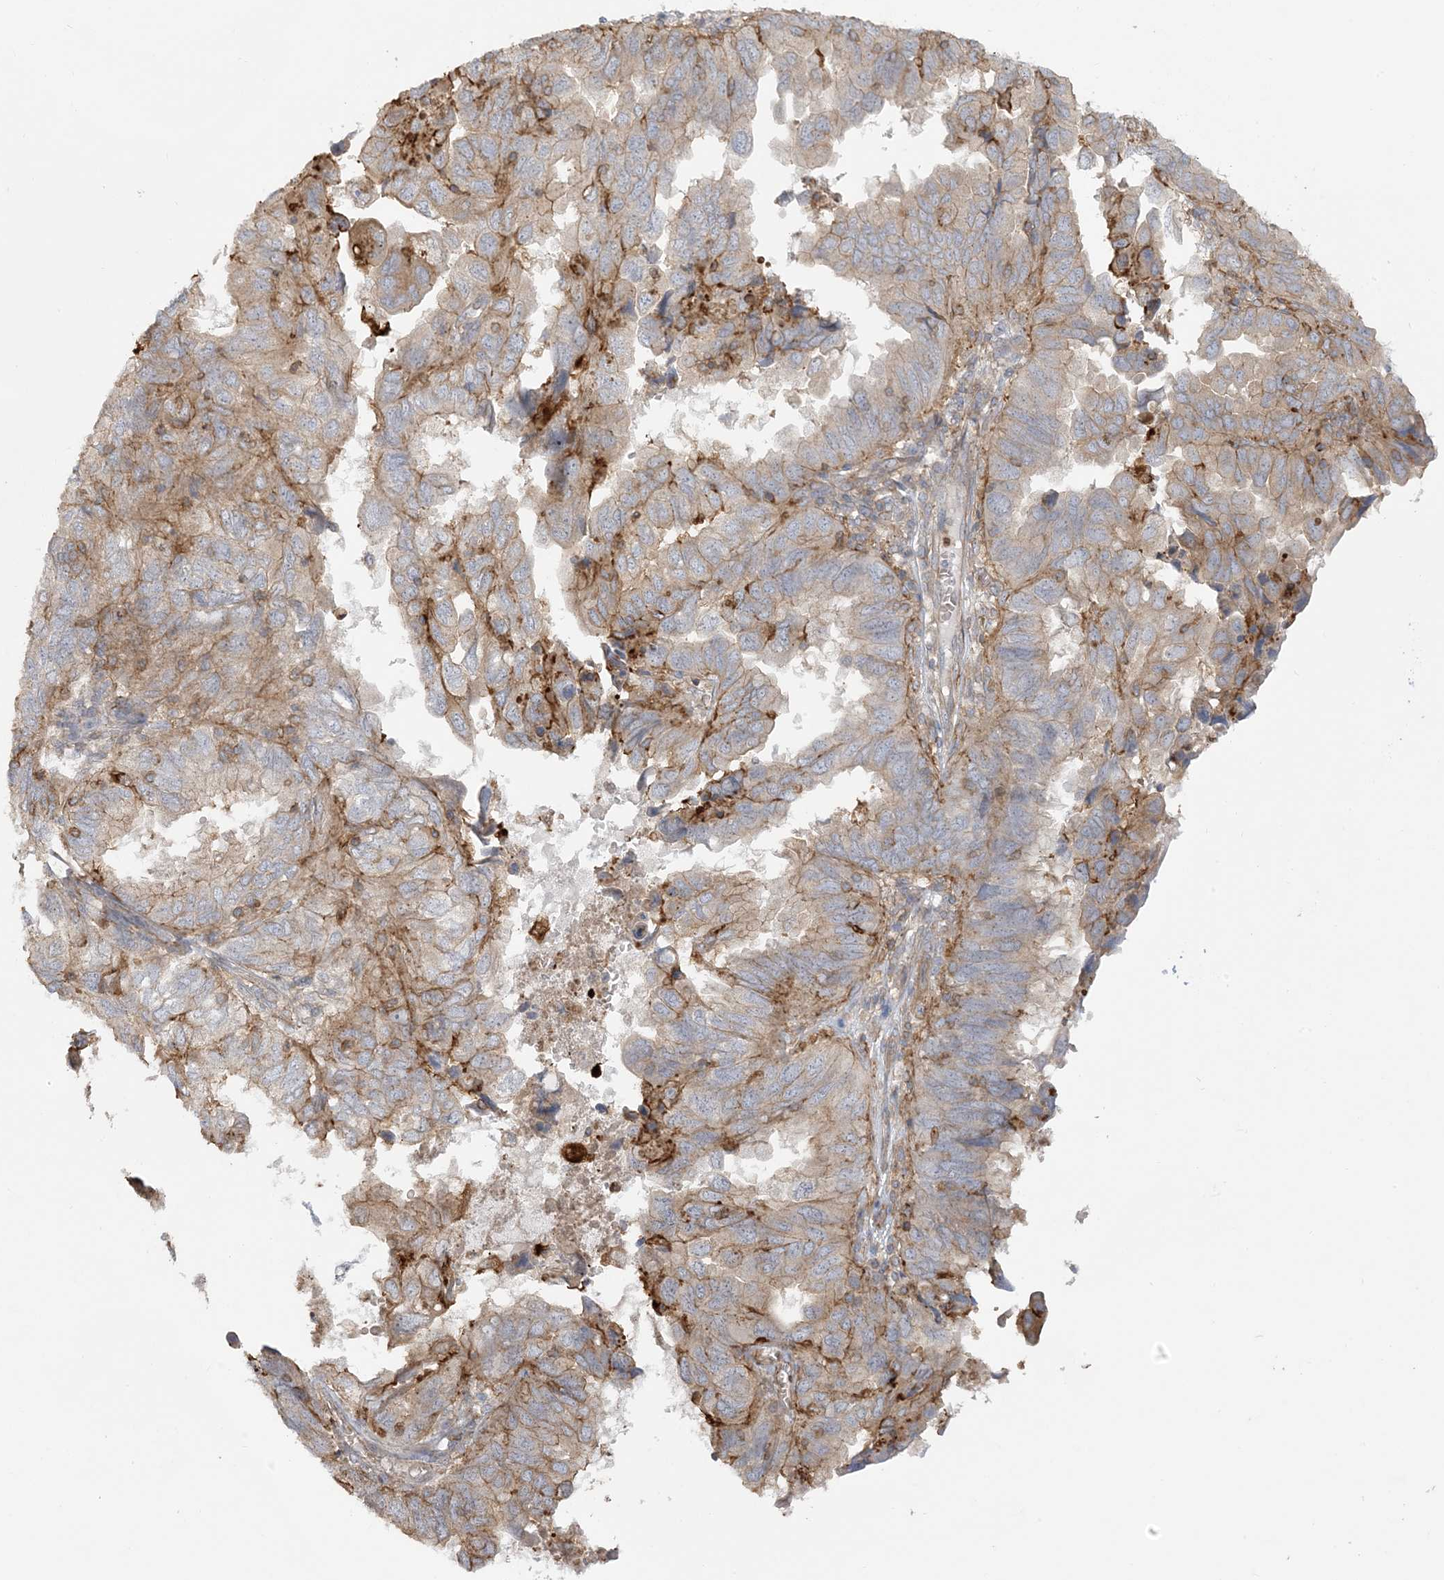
{"staining": {"intensity": "moderate", "quantity": "25%-75%", "location": "cytoplasmic/membranous"}, "tissue": "endometrial cancer", "cell_type": "Tumor cells", "image_type": "cancer", "snomed": [{"axis": "morphology", "description": "Adenocarcinoma, NOS"}, {"axis": "topography", "description": "Uterus"}], "caption": "Tumor cells show medium levels of moderate cytoplasmic/membranous positivity in about 25%-75% of cells in adenocarcinoma (endometrial).", "gene": "ICMT", "patient": {"sex": "female", "age": 77}}